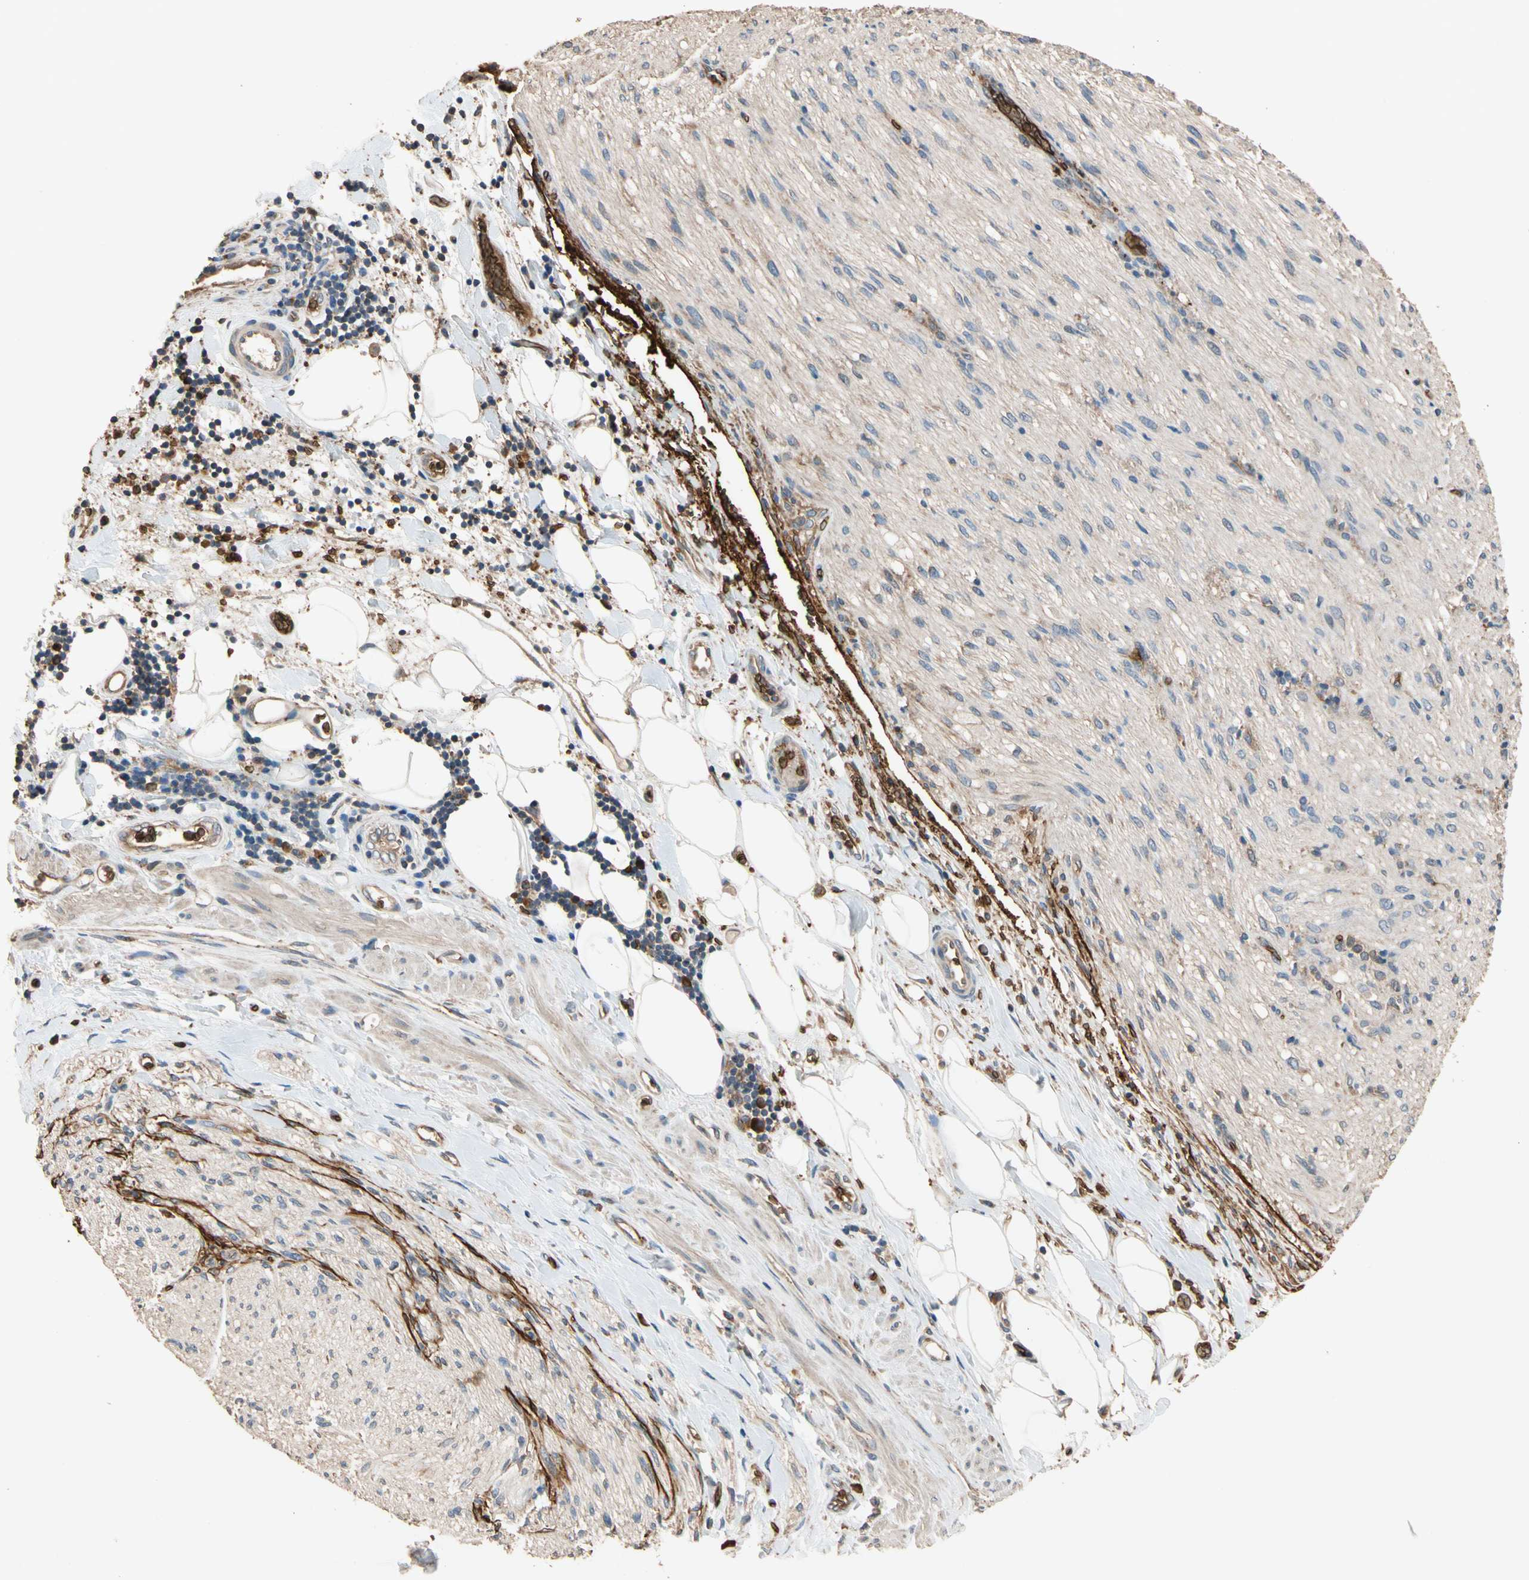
{"staining": {"intensity": "strong", "quantity": ">75%", "location": "cytoplasmic/membranous"}, "tissue": "liver cancer", "cell_type": "Tumor cells", "image_type": "cancer", "snomed": [{"axis": "morphology", "description": "Normal tissue, NOS"}, {"axis": "morphology", "description": "Cholangiocarcinoma"}, {"axis": "topography", "description": "Liver"}, {"axis": "topography", "description": "Peripheral nerve tissue"}], "caption": "Immunohistochemistry (IHC) (DAB) staining of human liver cancer (cholangiocarcinoma) exhibits strong cytoplasmic/membranous protein positivity in approximately >75% of tumor cells.", "gene": "RIOK2", "patient": {"sex": "male", "age": 50}}